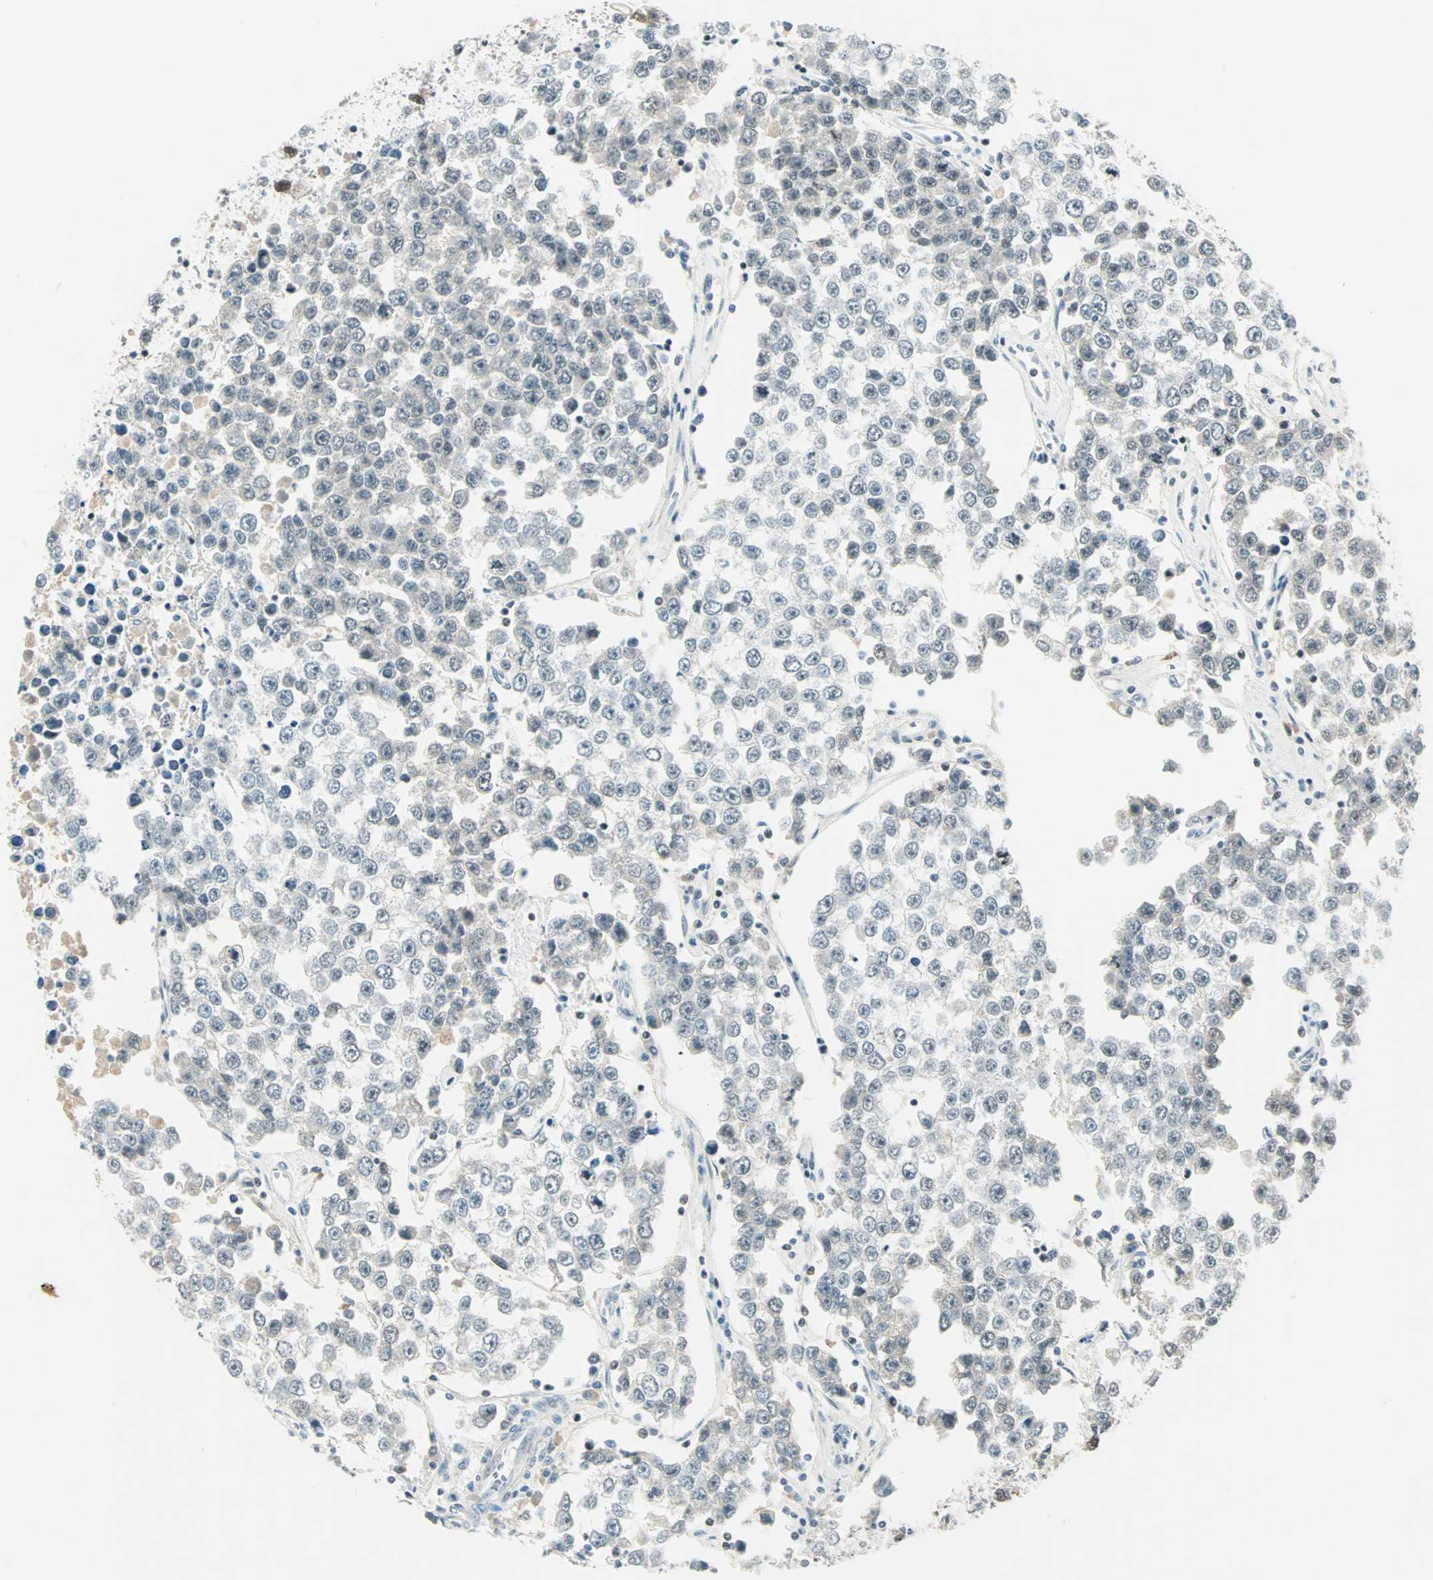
{"staining": {"intensity": "weak", "quantity": "25%-75%", "location": "nuclear"}, "tissue": "testis cancer", "cell_type": "Tumor cells", "image_type": "cancer", "snomed": [{"axis": "morphology", "description": "Seminoma, NOS"}, {"axis": "morphology", "description": "Carcinoma, Embryonal, NOS"}, {"axis": "topography", "description": "Testis"}], "caption": "The micrograph displays immunohistochemical staining of testis seminoma. There is weak nuclear staining is present in about 25%-75% of tumor cells.", "gene": "SIN3A", "patient": {"sex": "male", "age": 52}}